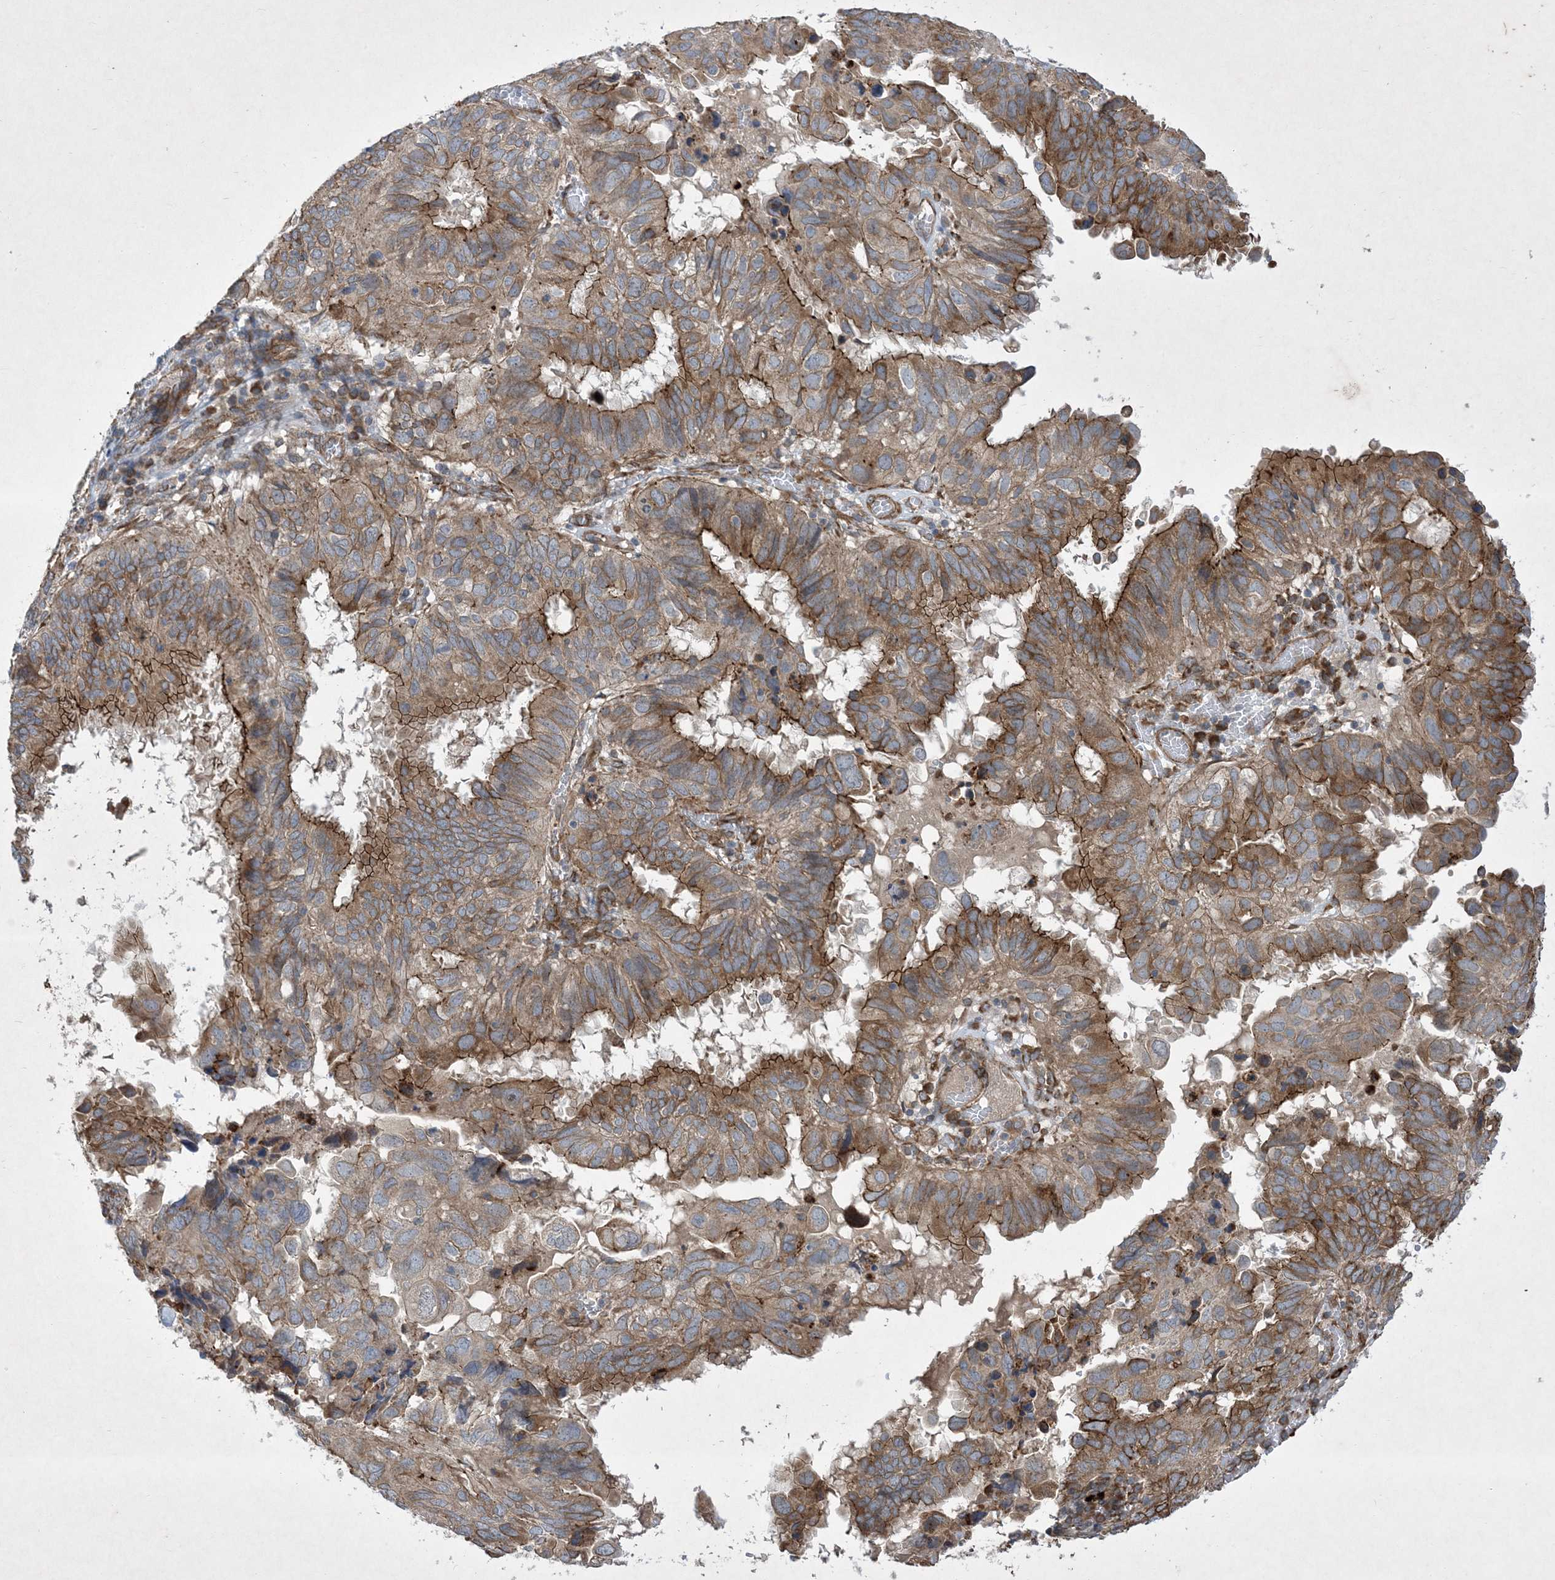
{"staining": {"intensity": "moderate", "quantity": ">75%", "location": "cytoplasmic/membranous"}, "tissue": "endometrial cancer", "cell_type": "Tumor cells", "image_type": "cancer", "snomed": [{"axis": "morphology", "description": "Adenocarcinoma, NOS"}, {"axis": "topography", "description": "Uterus"}], "caption": "An image of human adenocarcinoma (endometrial) stained for a protein demonstrates moderate cytoplasmic/membranous brown staining in tumor cells.", "gene": "OTOP1", "patient": {"sex": "female", "age": 77}}